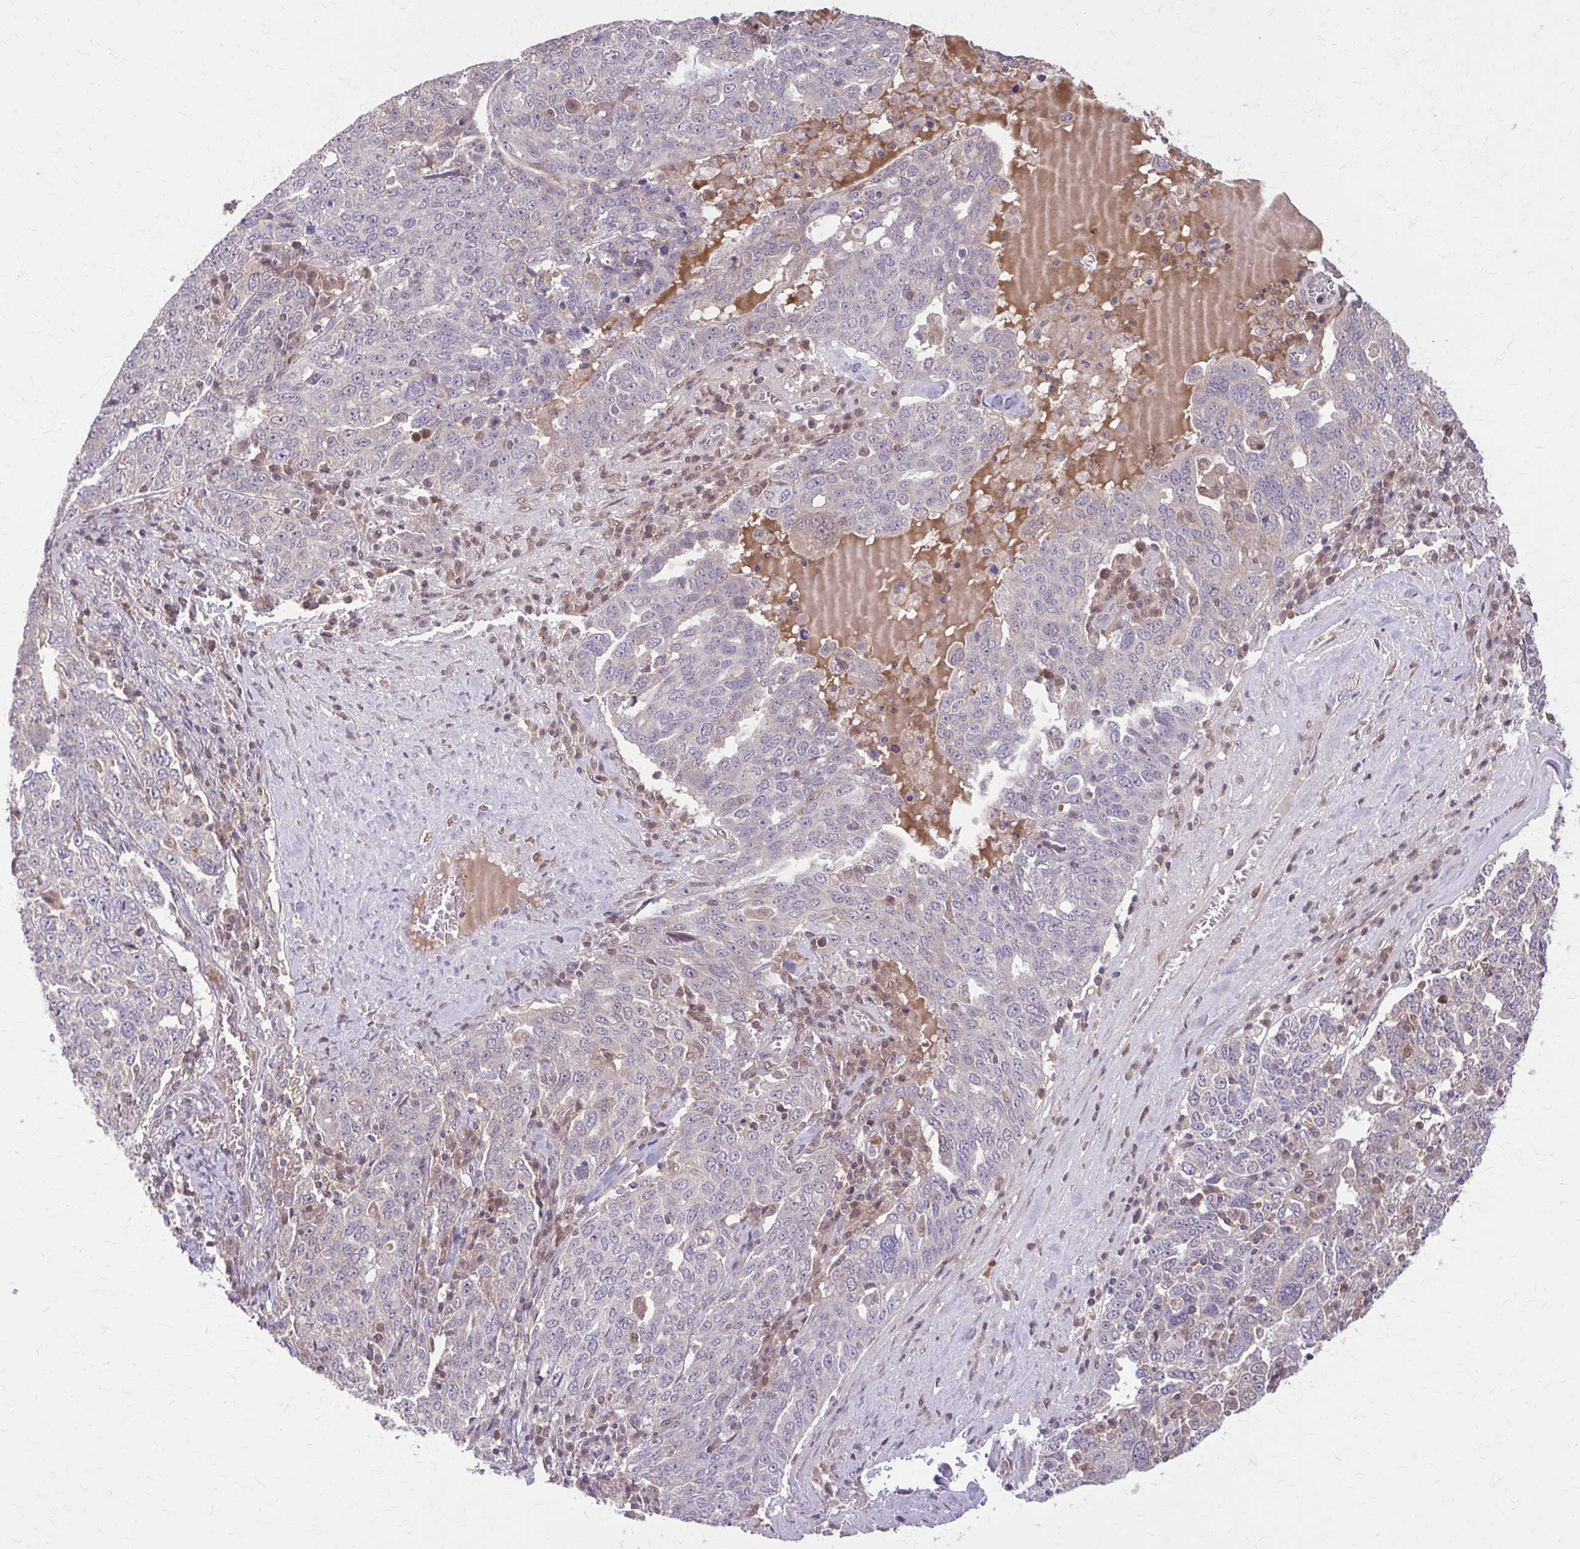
{"staining": {"intensity": "negative", "quantity": "none", "location": "none"}, "tissue": "ovarian cancer", "cell_type": "Tumor cells", "image_type": "cancer", "snomed": [{"axis": "morphology", "description": "Carcinoma, endometroid"}, {"axis": "topography", "description": "Ovary"}], "caption": "An IHC photomicrograph of ovarian endometroid carcinoma is shown. There is no staining in tumor cells of ovarian endometroid carcinoma.", "gene": "NRBF2", "patient": {"sex": "female", "age": 62}}